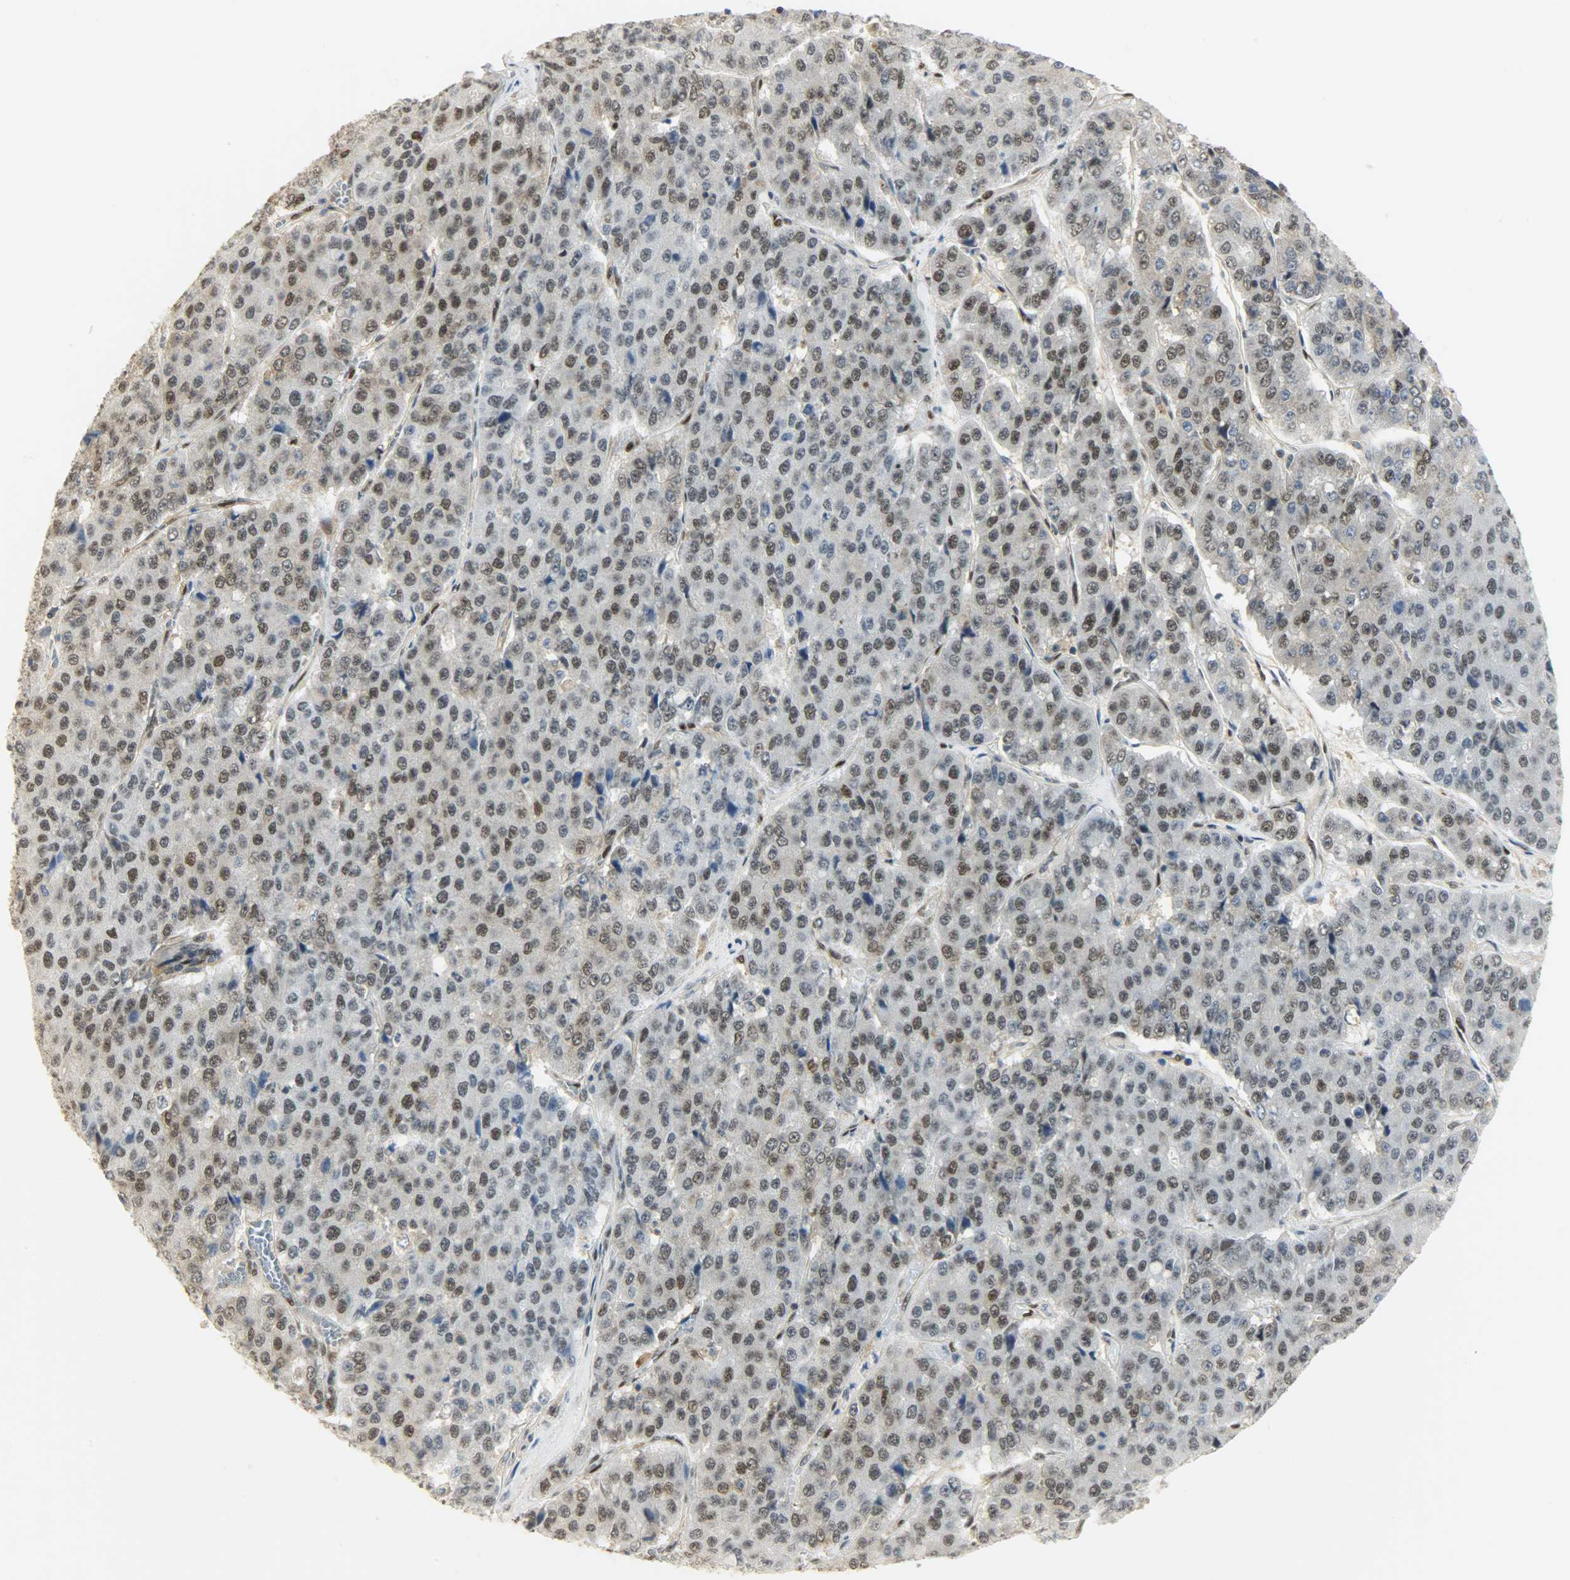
{"staining": {"intensity": "moderate", "quantity": "25%-75%", "location": "nuclear"}, "tissue": "pancreatic cancer", "cell_type": "Tumor cells", "image_type": "cancer", "snomed": [{"axis": "morphology", "description": "Adenocarcinoma, NOS"}, {"axis": "topography", "description": "Pancreas"}], "caption": "High-power microscopy captured an immunohistochemistry micrograph of pancreatic cancer (adenocarcinoma), revealing moderate nuclear expression in approximately 25%-75% of tumor cells.", "gene": "NPEPL1", "patient": {"sex": "male", "age": 50}}